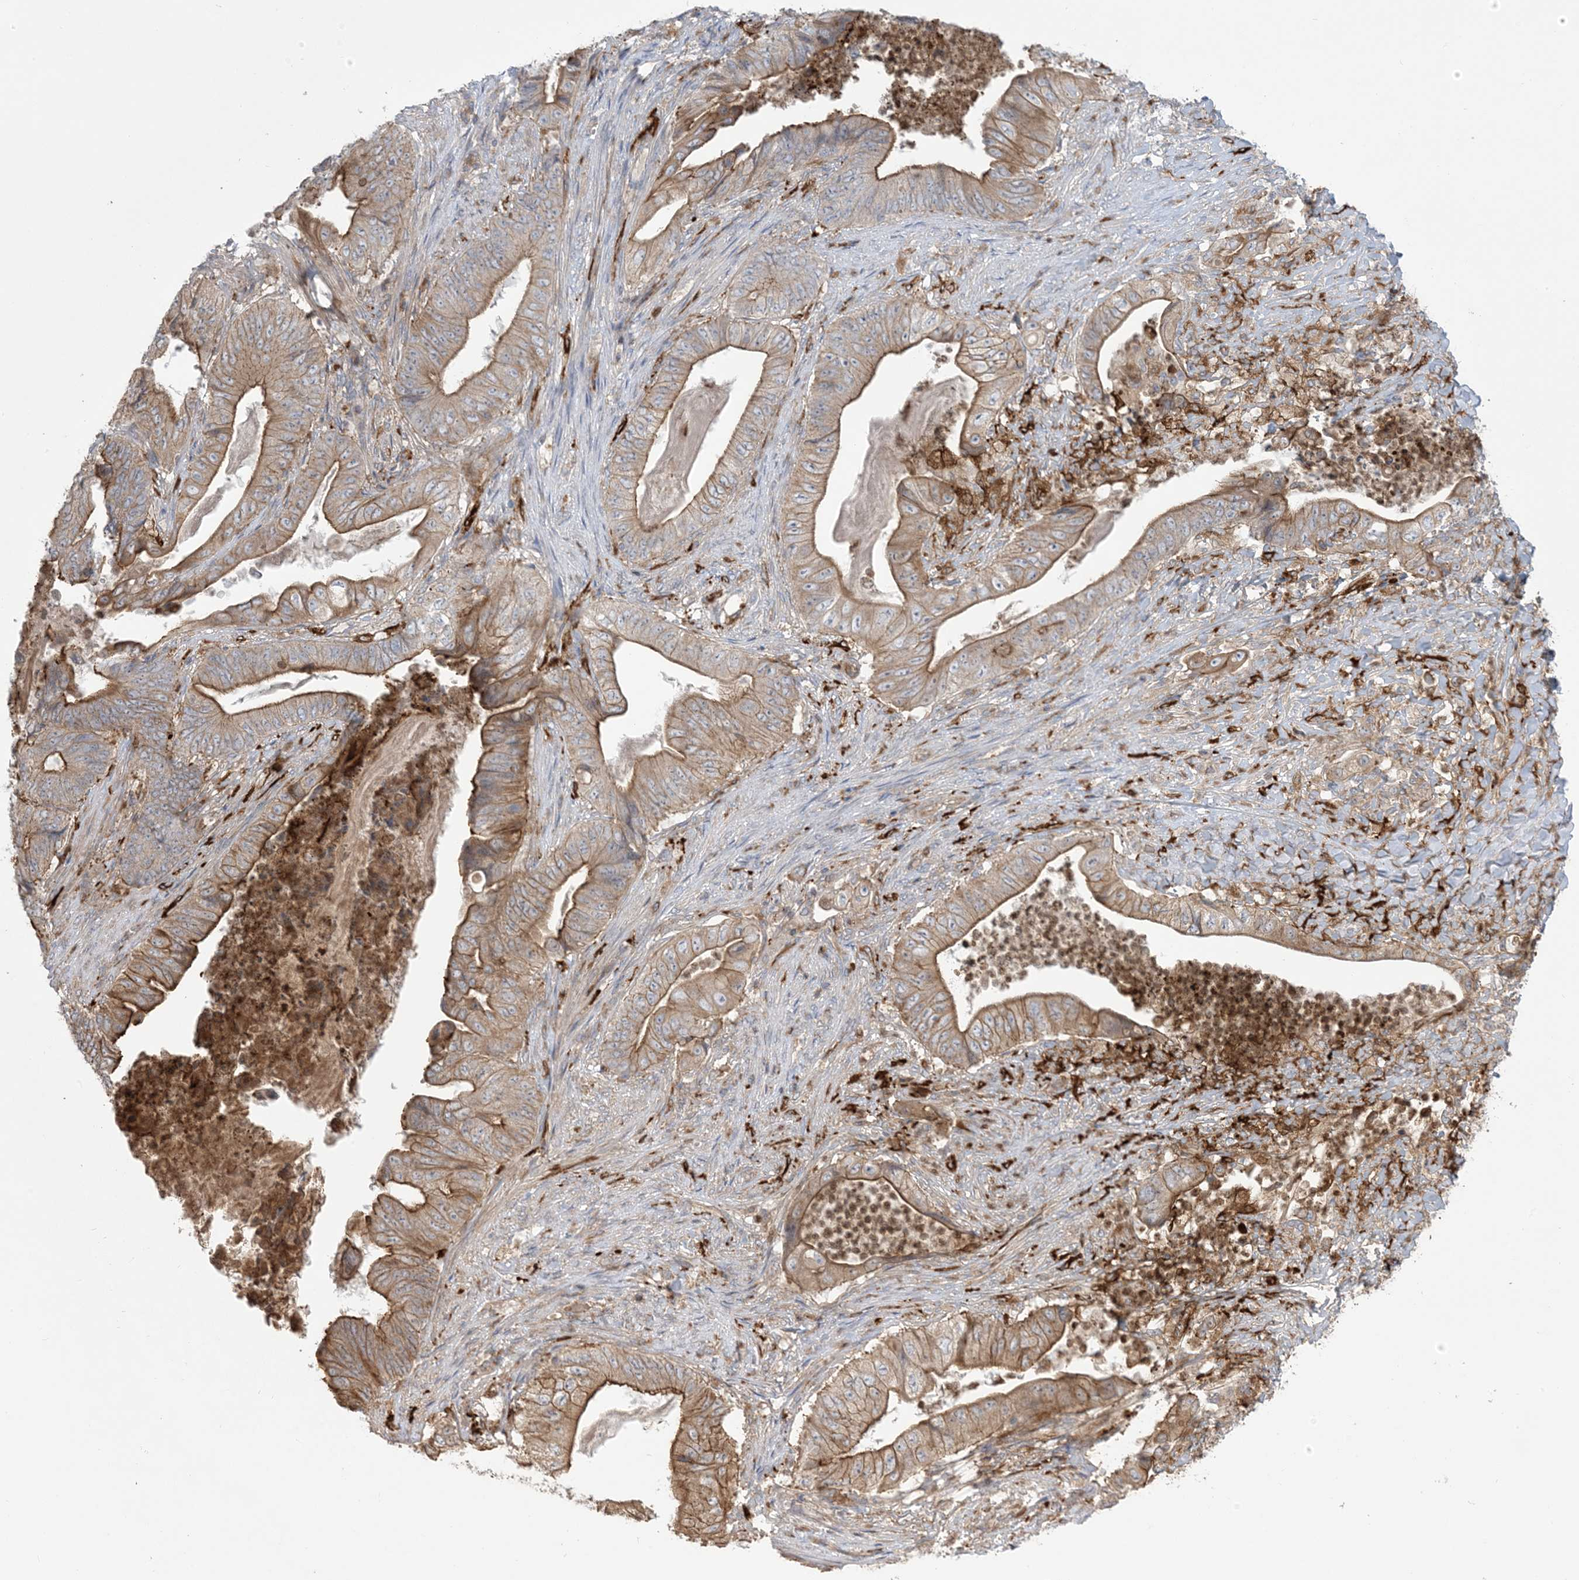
{"staining": {"intensity": "moderate", "quantity": ">75%", "location": "cytoplasmic/membranous"}, "tissue": "stomach cancer", "cell_type": "Tumor cells", "image_type": "cancer", "snomed": [{"axis": "morphology", "description": "Adenocarcinoma, NOS"}, {"axis": "topography", "description": "Stomach"}], "caption": "Immunohistochemical staining of human stomach cancer (adenocarcinoma) shows medium levels of moderate cytoplasmic/membranous protein expression in approximately >75% of tumor cells.", "gene": "ICMT", "patient": {"sex": "female", "age": 73}}